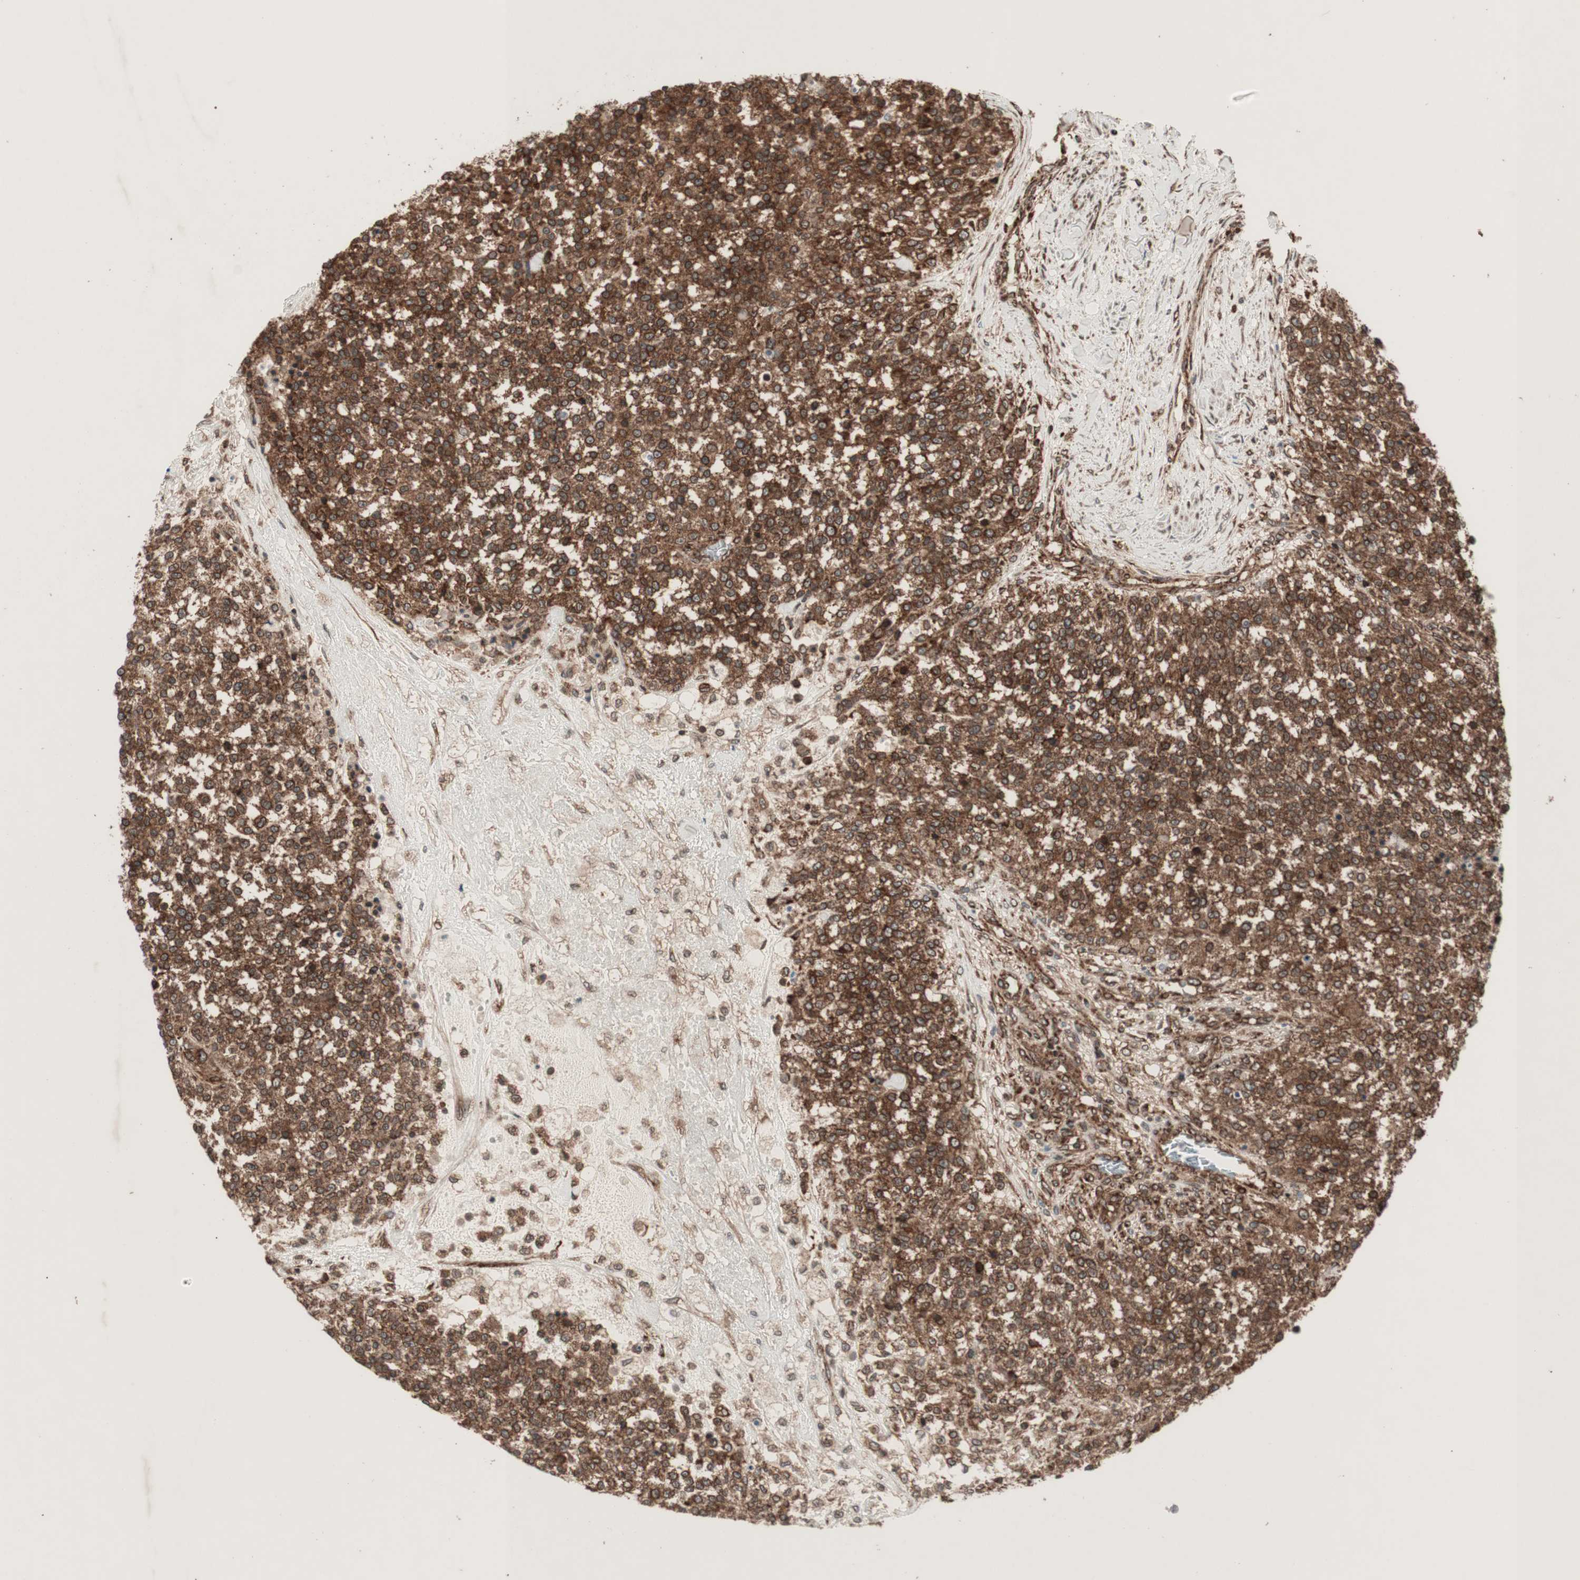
{"staining": {"intensity": "strong", "quantity": ">75%", "location": "cytoplasmic/membranous,nuclear"}, "tissue": "testis cancer", "cell_type": "Tumor cells", "image_type": "cancer", "snomed": [{"axis": "morphology", "description": "Seminoma, NOS"}, {"axis": "topography", "description": "Testis"}], "caption": "Testis seminoma stained with a brown dye exhibits strong cytoplasmic/membranous and nuclear positive expression in approximately >75% of tumor cells.", "gene": "NUP62", "patient": {"sex": "male", "age": 59}}